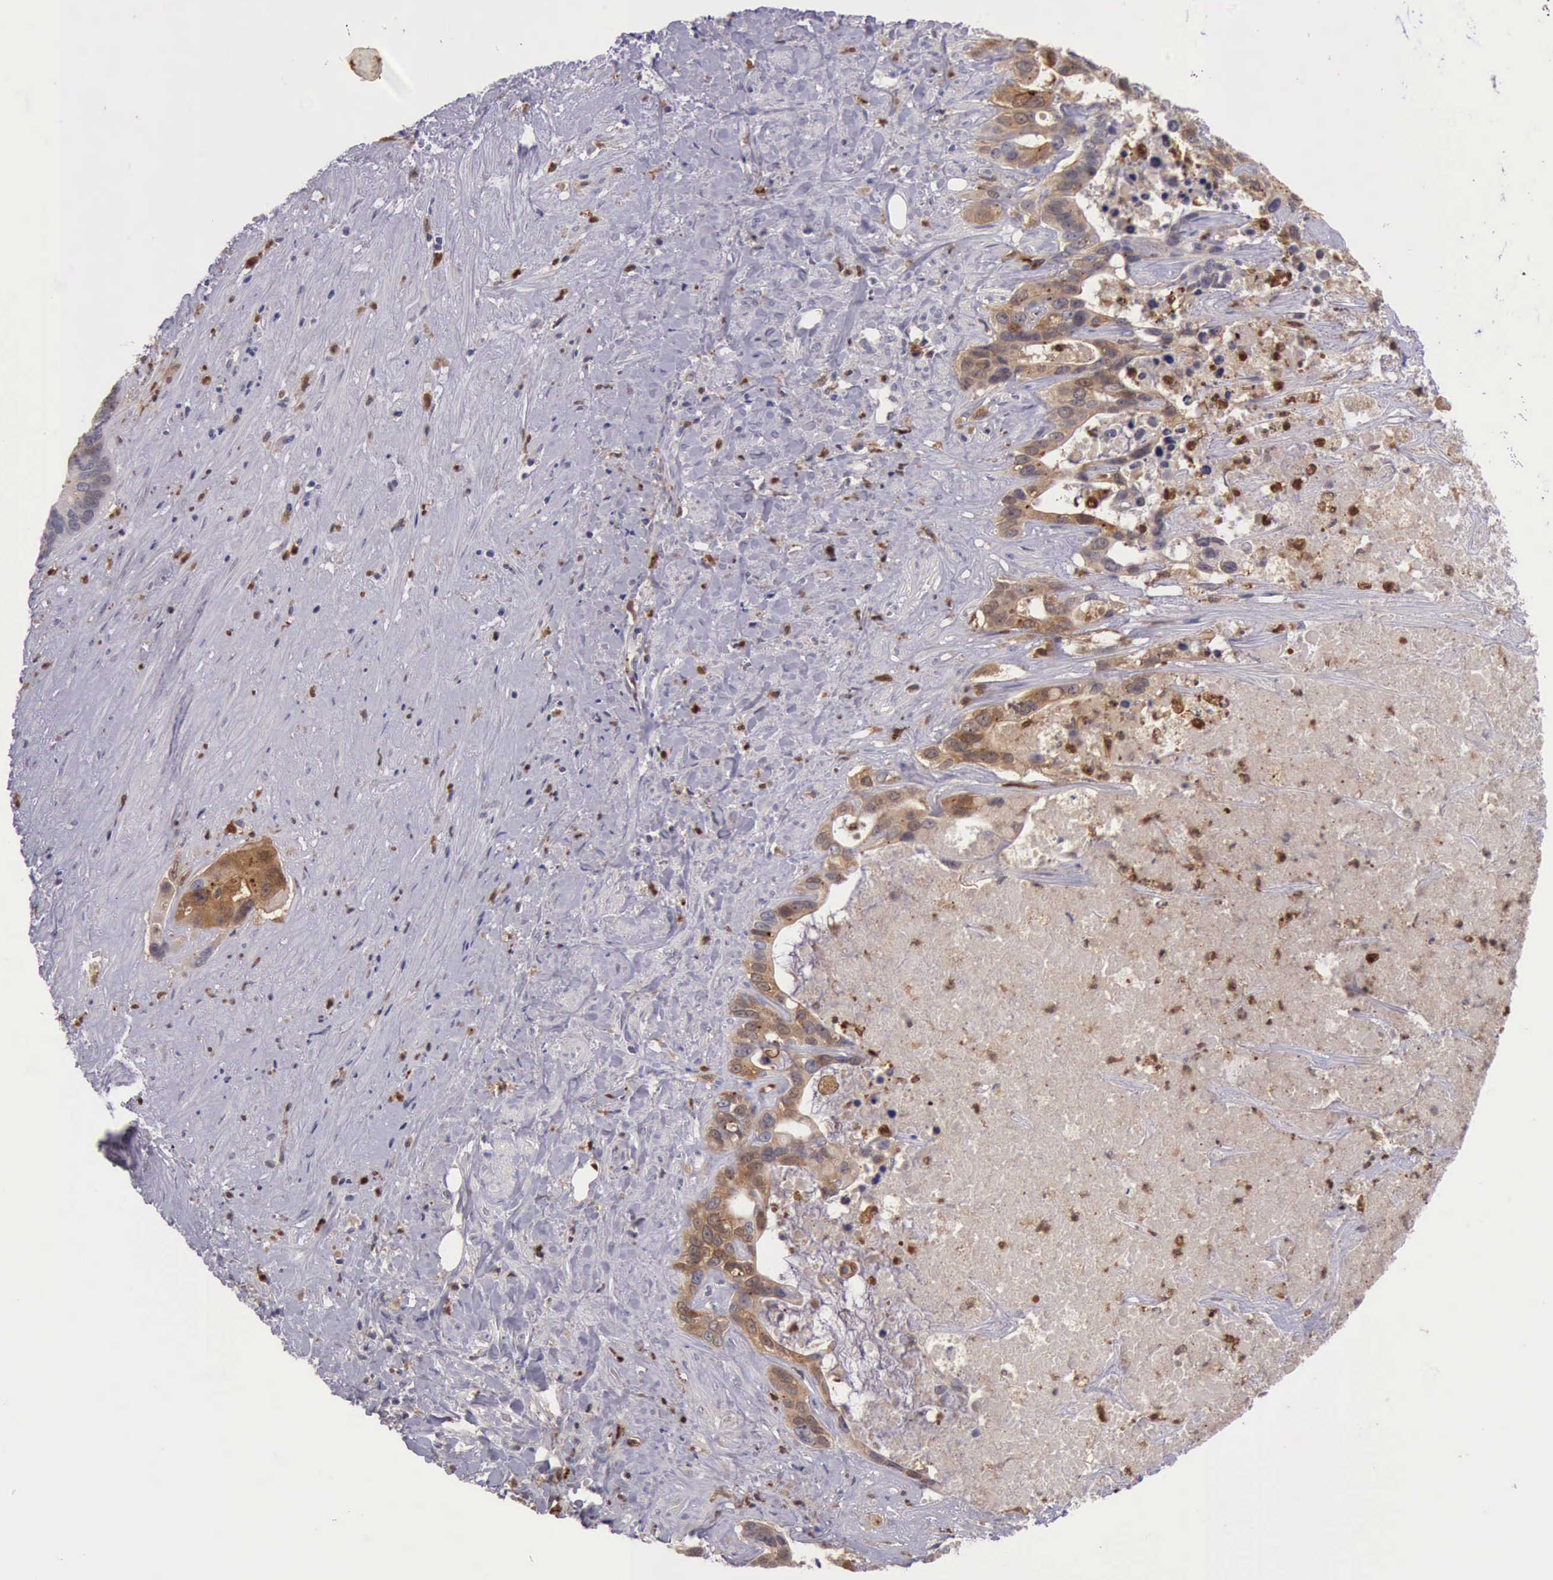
{"staining": {"intensity": "moderate", "quantity": ">75%", "location": "cytoplasmic/membranous"}, "tissue": "liver cancer", "cell_type": "Tumor cells", "image_type": "cancer", "snomed": [{"axis": "morphology", "description": "Cholangiocarcinoma"}, {"axis": "topography", "description": "Liver"}], "caption": "Liver cancer (cholangiocarcinoma) stained with a protein marker demonstrates moderate staining in tumor cells.", "gene": "CSTA", "patient": {"sex": "female", "age": 65}}